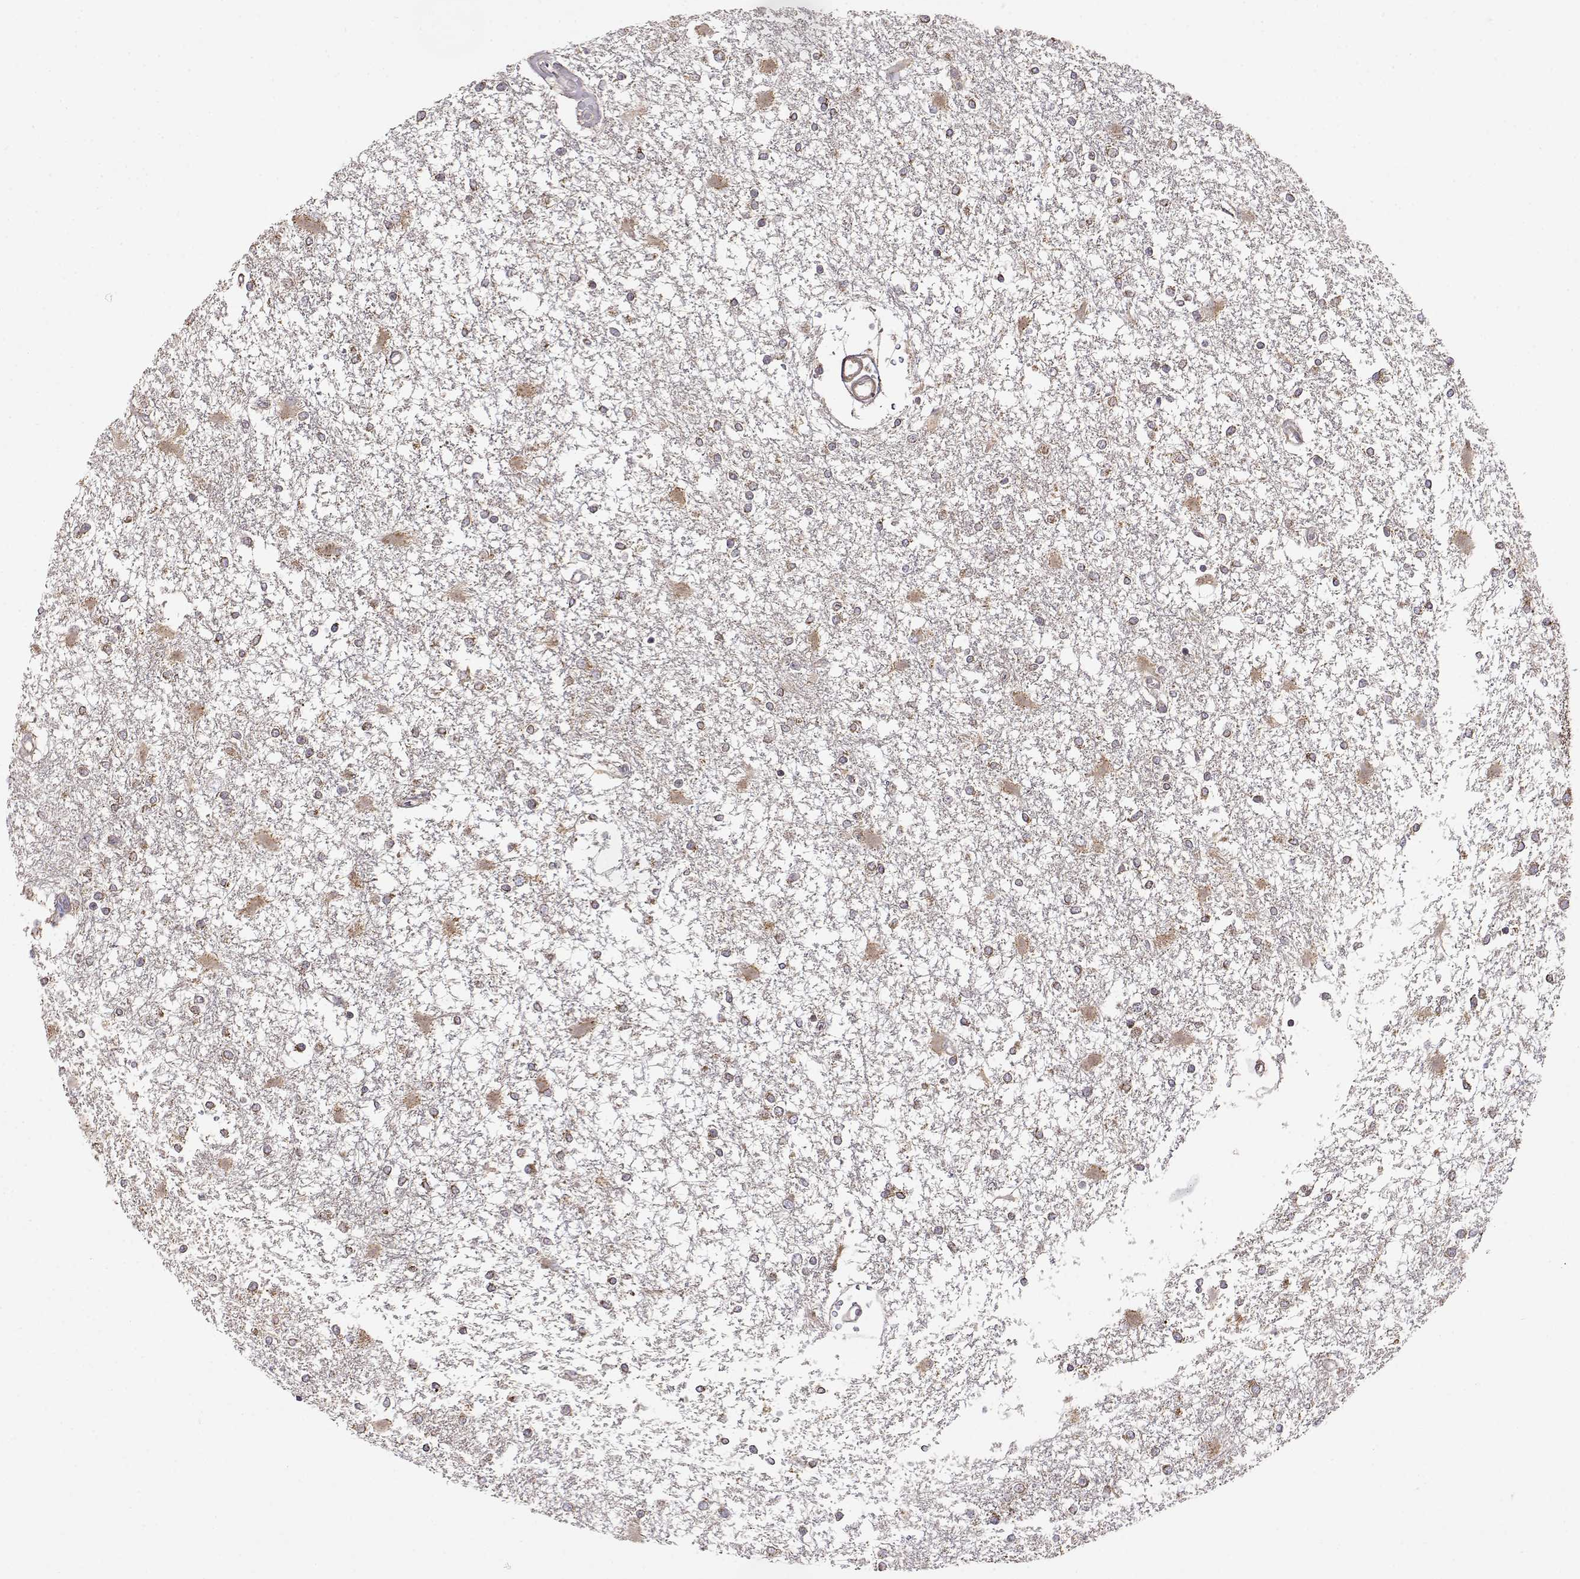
{"staining": {"intensity": "moderate", "quantity": ">75%", "location": "cytoplasmic/membranous"}, "tissue": "glioma", "cell_type": "Tumor cells", "image_type": "cancer", "snomed": [{"axis": "morphology", "description": "Glioma, malignant, High grade"}, {"axis": "topography", "description": "Cerebral cortex"}], "caption": "Protein expression analysis of malignant high-grade glioma demonstrates moderate cytoplasmic/membranous staining in approximately >75% of tumor cells.", "gene": "PAIP1", "patient": {"sex": "male", "age": 79}}